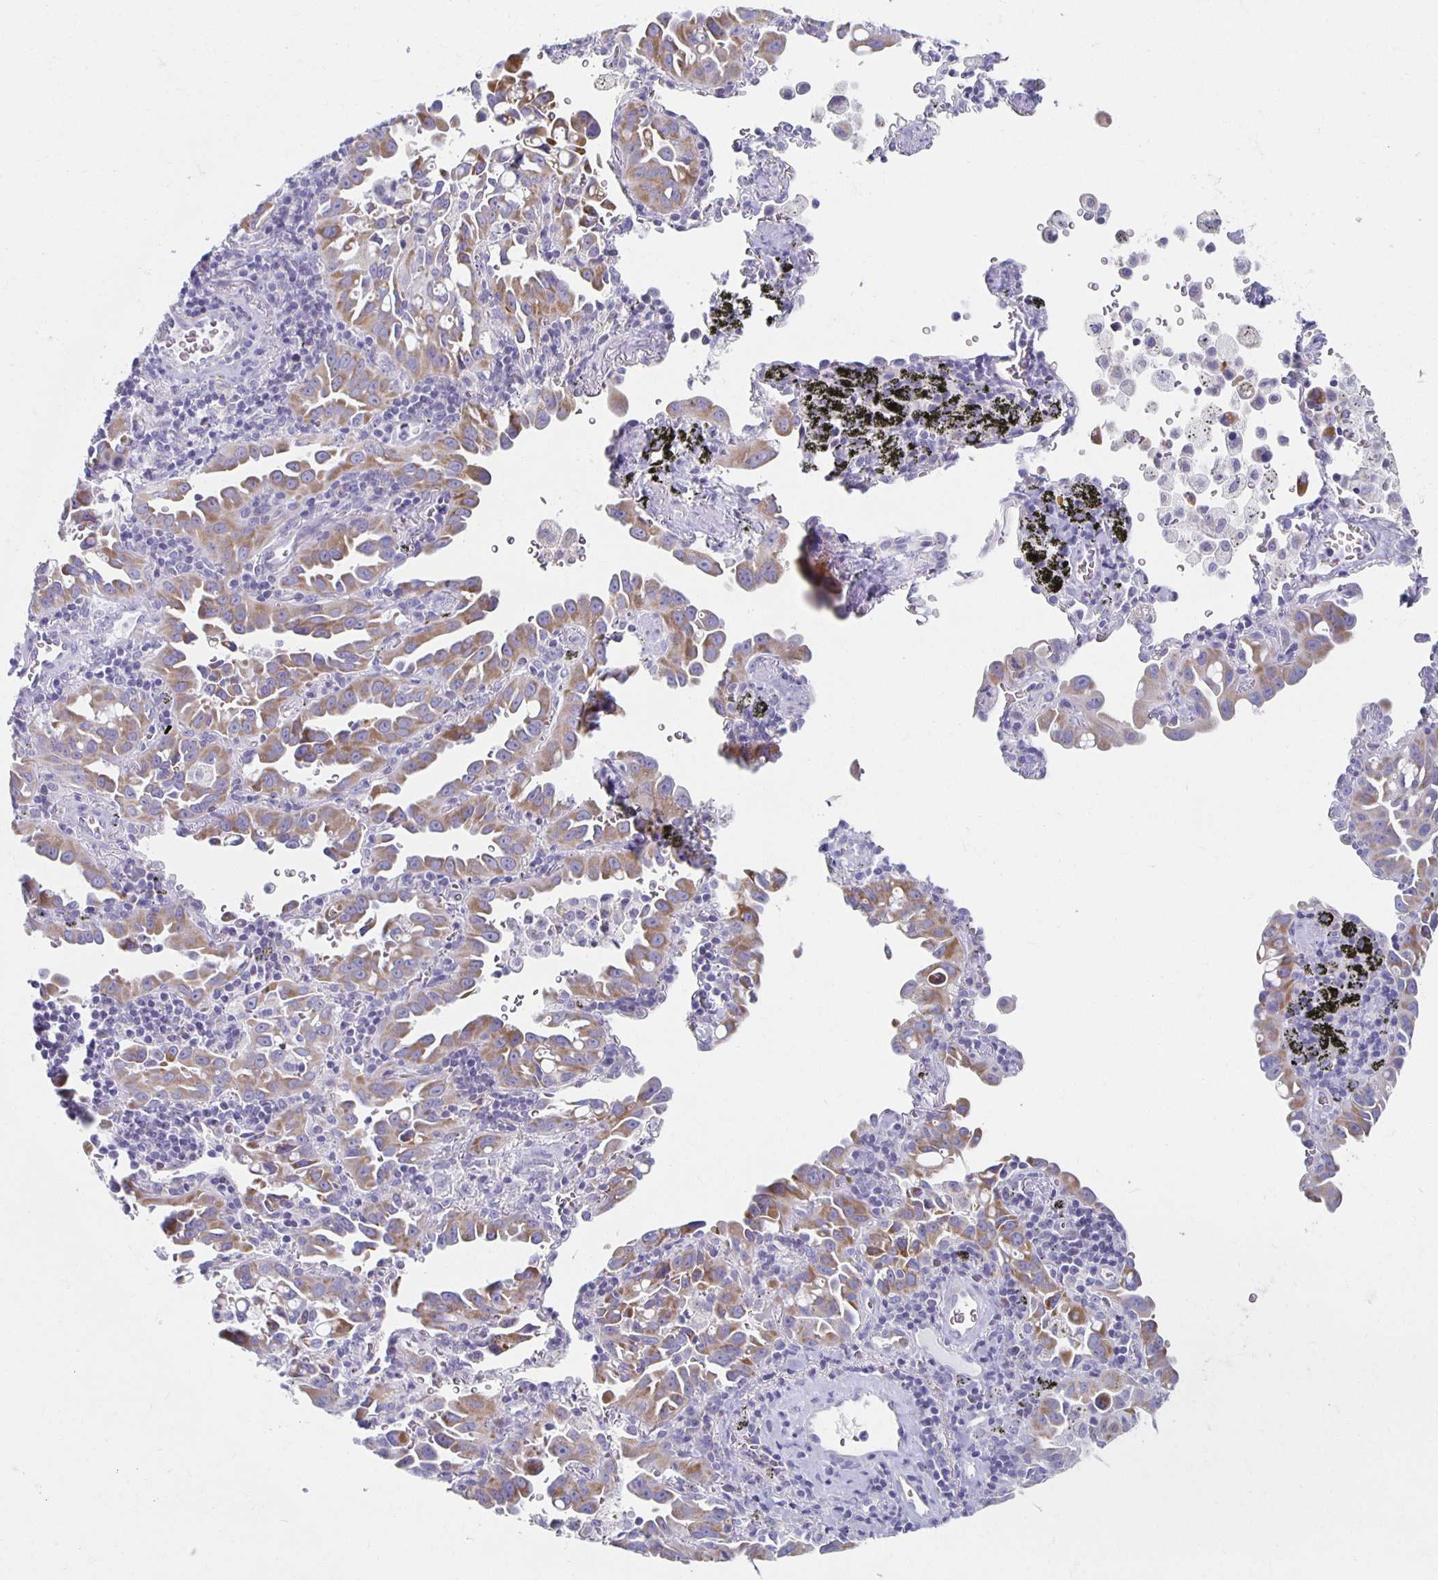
{"staining": {"intensity": "moderate", "quantity": ">75%", "location": "cytoplasmic/membranous"}, "tissue": "lung cancer", "cell_type": "Tumor cells", "image_type": "cancer", "snomed": [{"axis": "morphology", "description": "Adenocarcinoma, NOS"}, {"axis": "topography", "description": "Lung"}], "caption": "Adenocarcinoma (lung) stained with a brown dye reveals moderate cytoplasmic/membranous positive staining in approximately >75% of tumor cells.", "gene": "TEX44", "patient": {"sex": "male", "age": 68}}